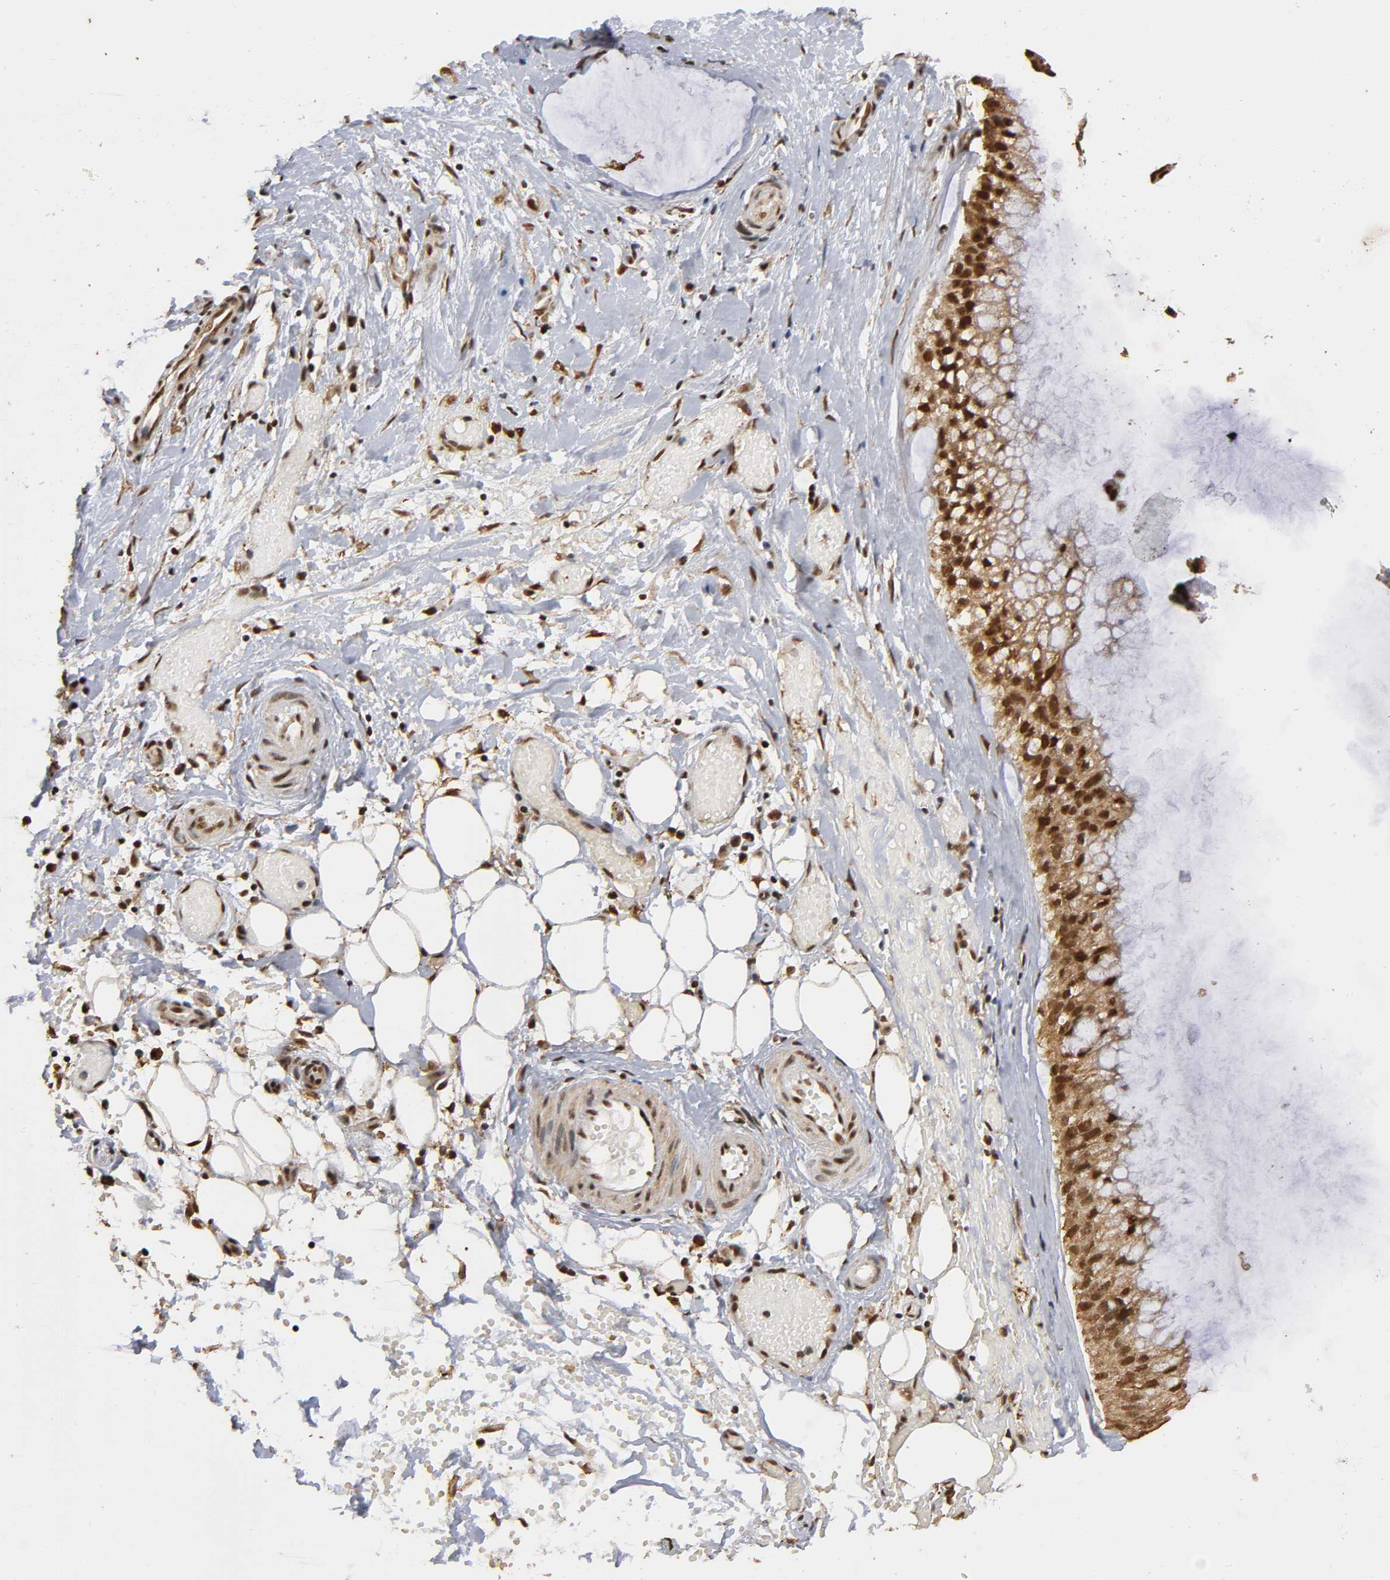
{"staining": {"intensity": "strong", "quantity": ">75%", "location": "cytoplasmic/membranous,nuclear"}, "tissue": "ovarian cancer", "cell_type": "Tumor cells", "image_type": "cancer", "snomed": [{"axis": "morphology", "description": "Cystadenocarcinoma, mucinous, NOS"}, {"axis": "topography", "description": "Ovary"}], "caption": "This is an image of immunohistochemistry (IHC) staining of ovarian cancer (mucinous cystadenocarcinoma), which shows strong expression in the cytoplasmic/membranous and nuclear of tumor cells.", "gene": "RNF122", "patient": {"sex": "female", "age": 39}}